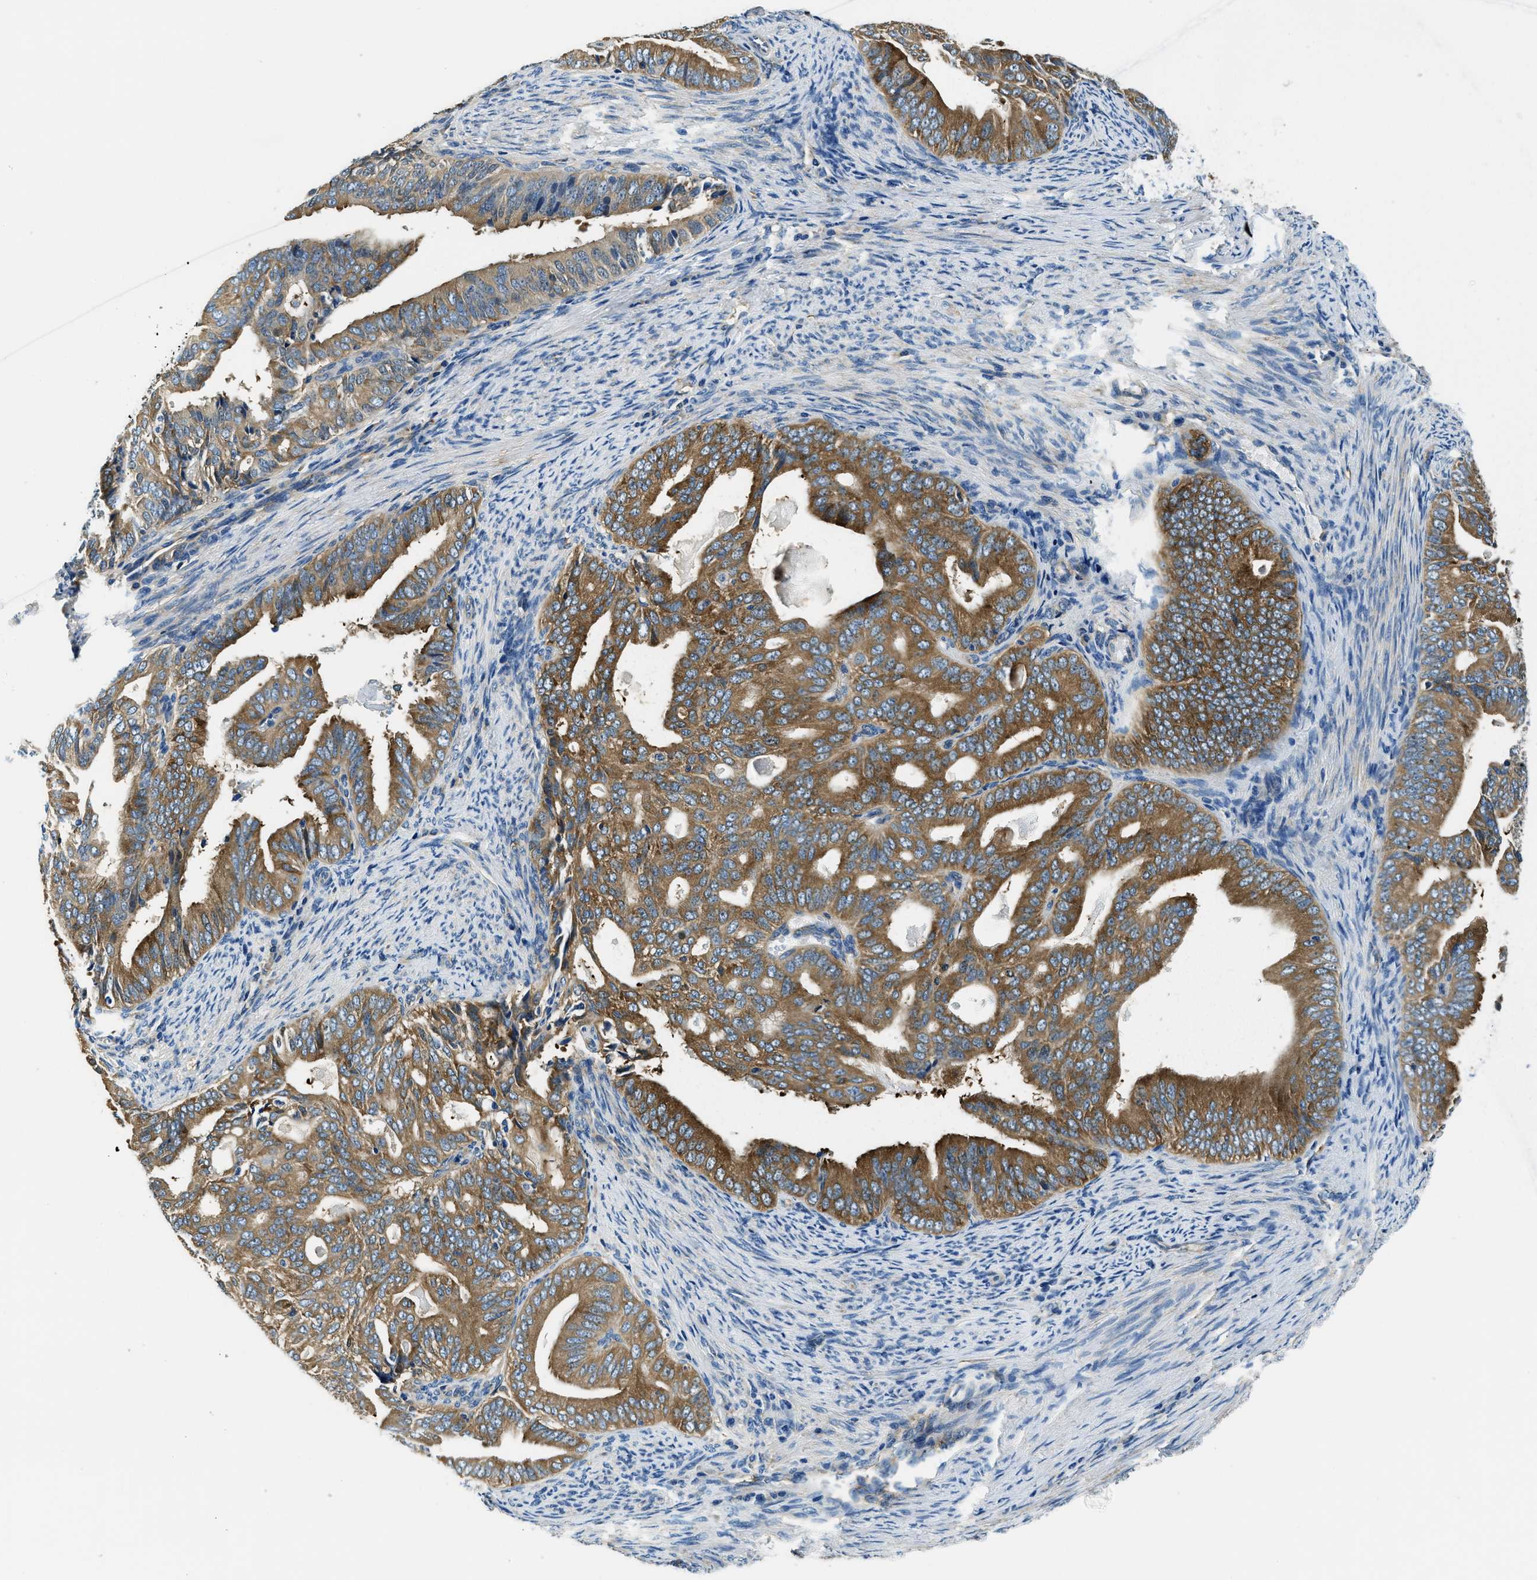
{"staining": {"intensity": "moderate", "quantity": ">75%", "location": "cytoplasmic/membranous"}, "tissue": "endometrial cancer", "cell_type": "Tumor cells", "image_type": "cancer", "snomed": [{"axis": "morphology", "description": "Adenocarcinoma, NOS"}, {"axis": "topography", "description": "Endometrium"}], "caption": "A brown stain highlights moderate cytoplasmic/membranous expression of a protein in human endometrial cancer (adenocarcinoma) tumor cells.", "gene": "TWF1", "patient": {"sex": "female", "age": 58}}